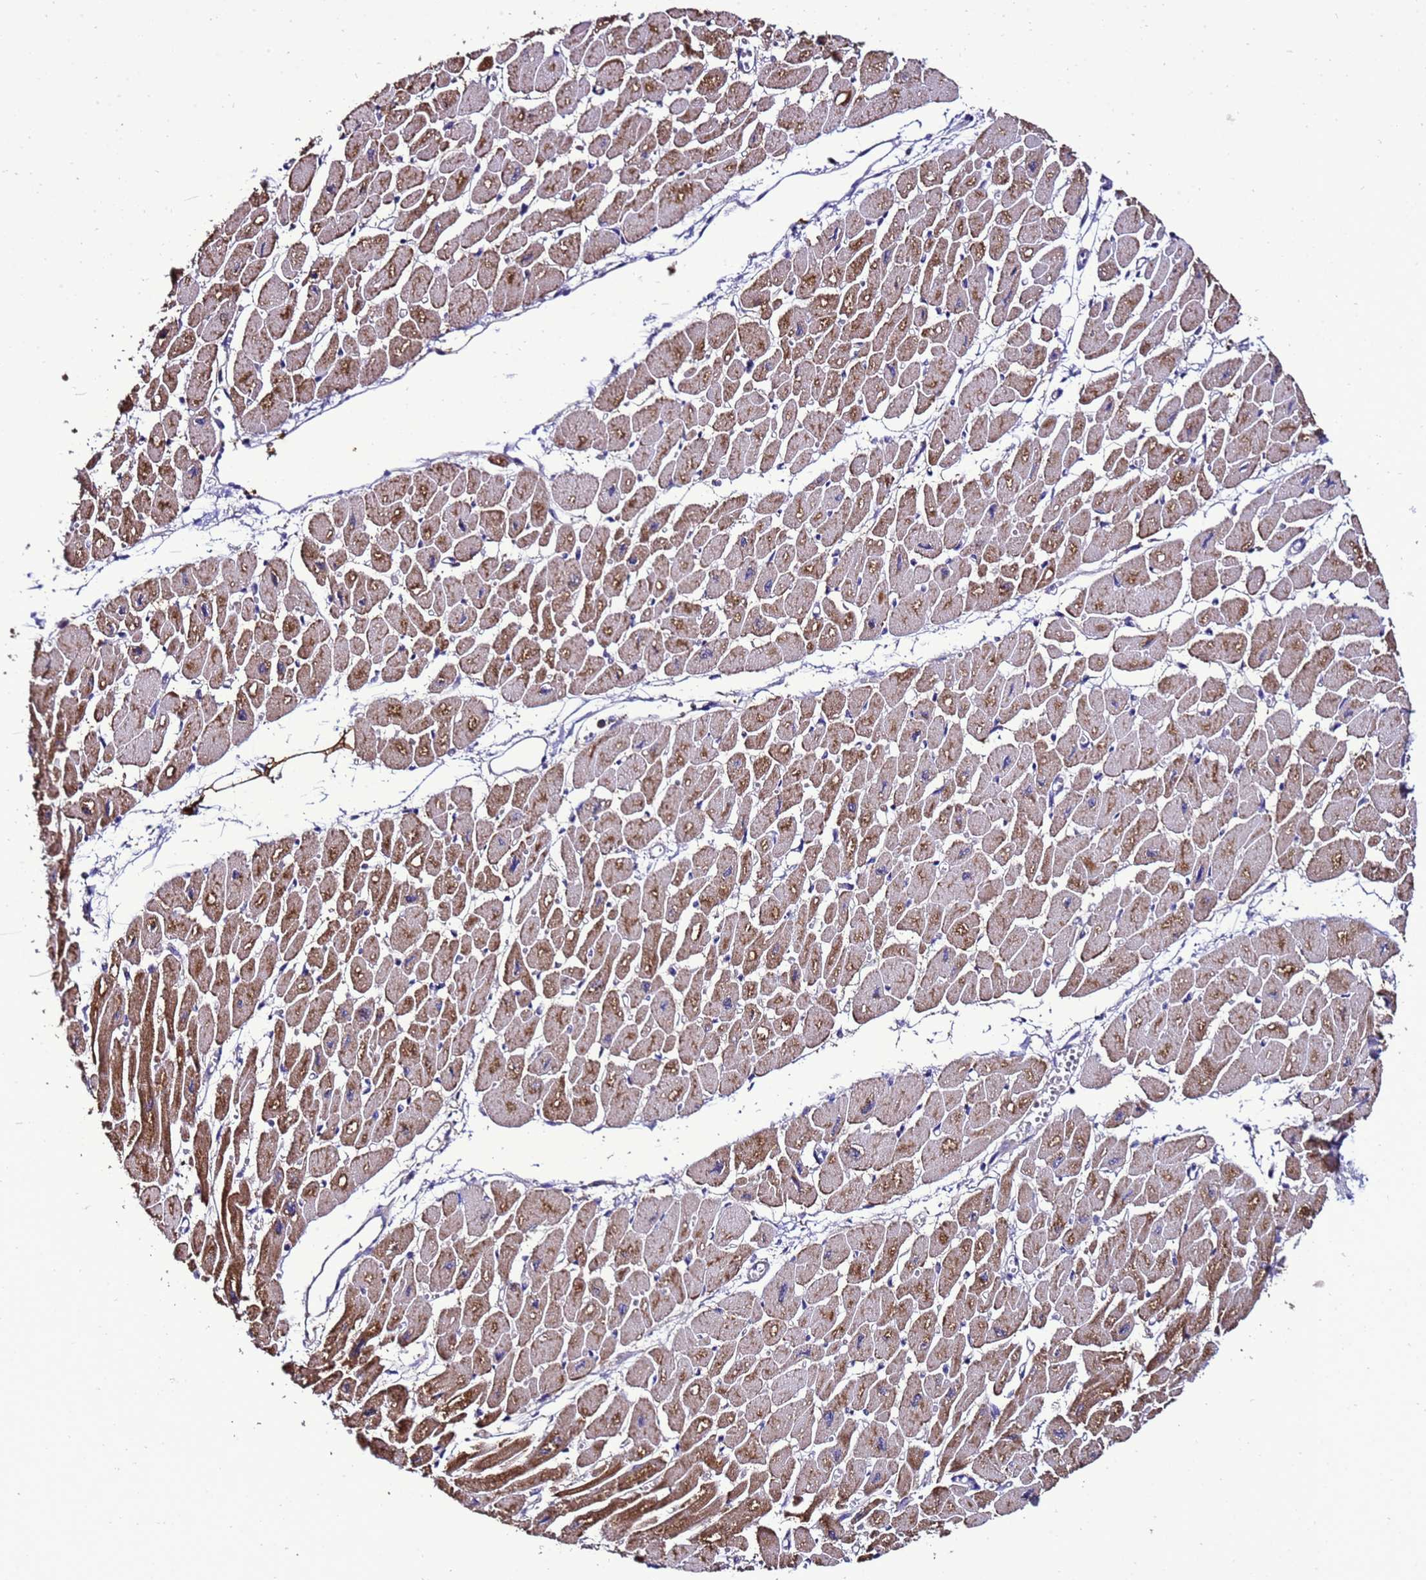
{"staining": {"intensity": "moderate", "quantity": ">75%", "location": "cytoplasmic/membranous"}, "tissue": "heart muscle", "cell_type": "Cardiomyocytes", "image_type": "normal", "snomed": [{"axis": "morphology", "description": "Normal tissue, NOS"}, {"axis": "topography", "description": "Heart"}], "caption": "This image exhibits IHC staining of unremarkable human heart muscle, with medium moderate cytoplasmic/membranous staining in approximately >75% of cardiomyocytes.", "gene": "DPH6", "patient": {"sex": "female", "age": 54}}